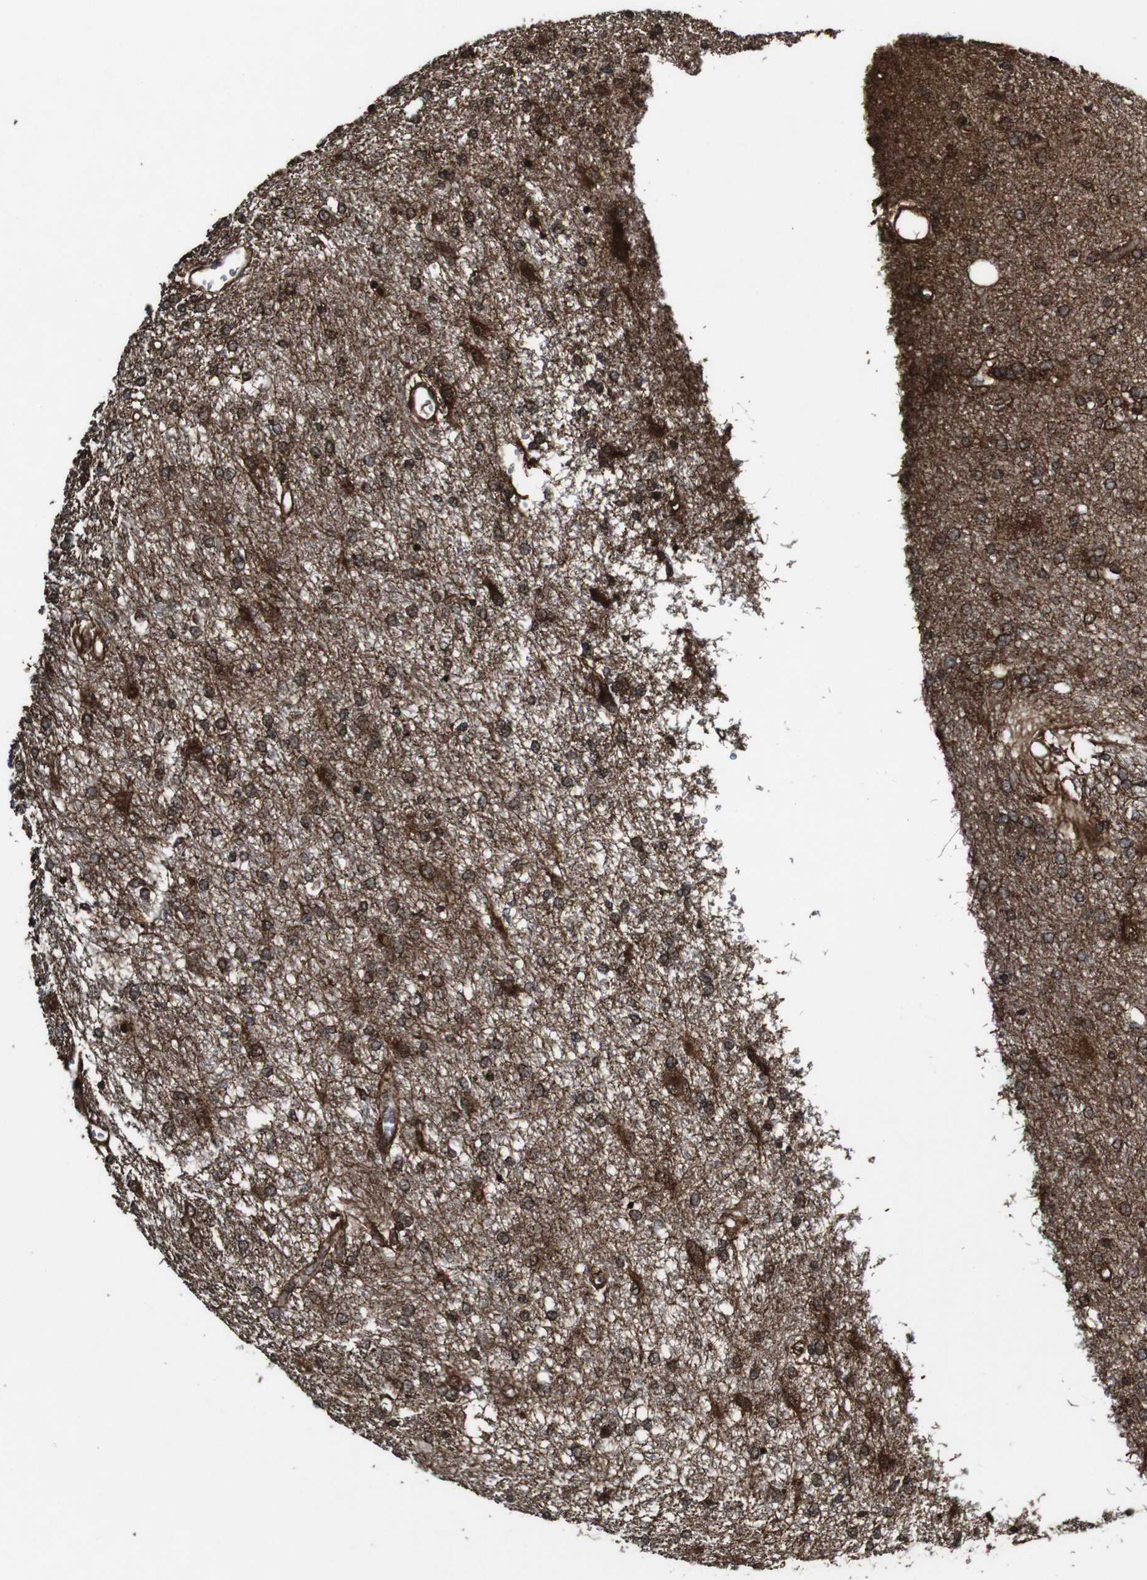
{"staining": {"intensity": "strong", "quantity": "25%-75%", "location": "cytoplasmic/membranous,nuclear"}, "tissue": "glioma", "cell_type": "Tumor cells", "image_type": "cancer", "snomed": [{"axis": "morphology", "description": "Glioma, malignant, High grade"}, {"axis": "topography", "description": "Brain"}], "caption": "This is an image of IHC staining of glioma, which shows strong staining in the cytoplasmic/membranous and nuclear of tumor cells.", "gene": "BTN3A3", "patient": {"sex": "female", "age": 59}}